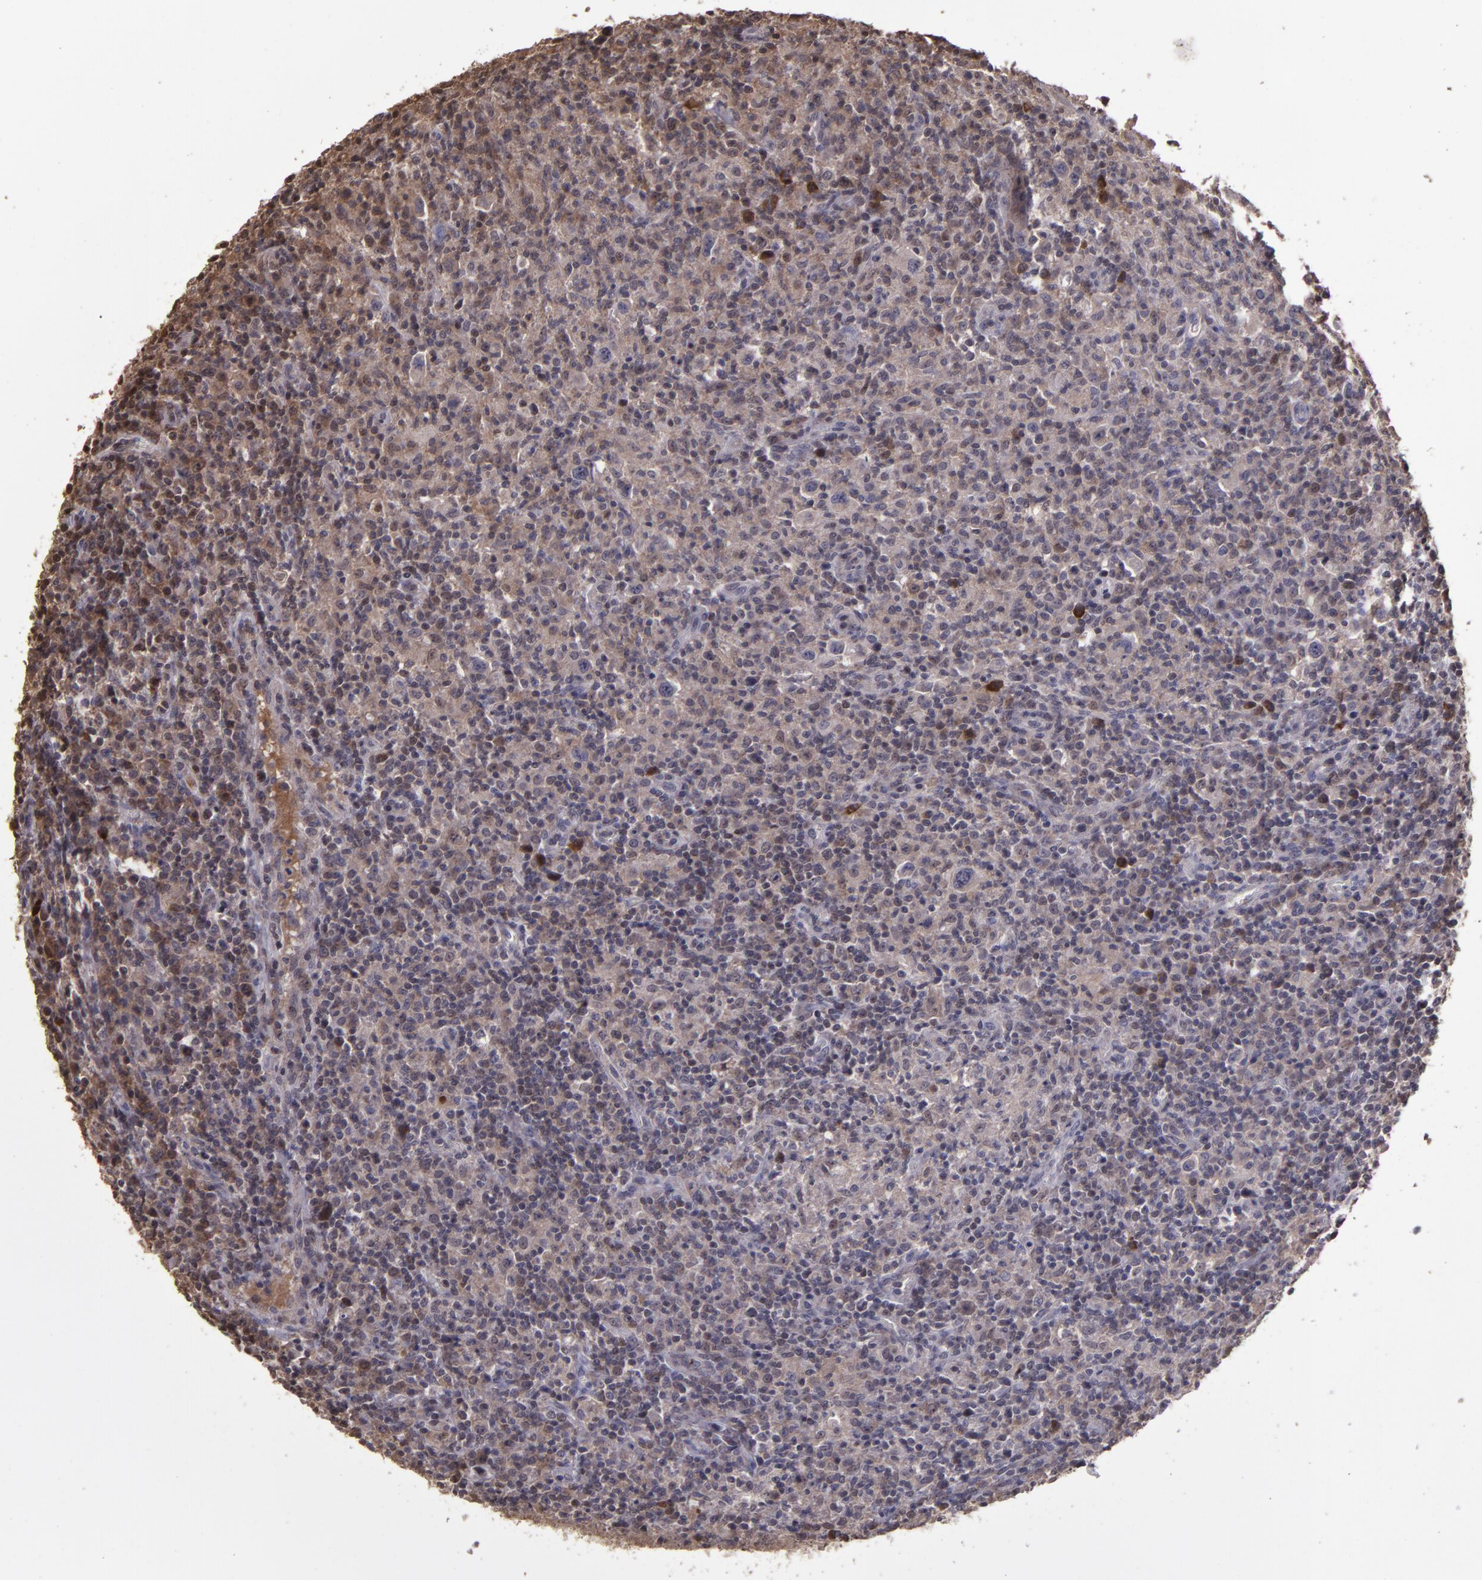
{"staining": {"intensity": "weak", "quantity": "25%-75%", "location": "cytoplasmic/membranous"}, "tissue": "lymphoma", "cell_type": "Tumor cells", "image_type": "cancer", "snomed": [{"axis": "morphology", "description": "Hodgkin's disease, NOS"}, {"axis": "topography", "description": "Lymph node"}], "caption": "Hodgkin's disease stained with IHC demonstrates weak cytoplasmic/membranous staining in approximately 25%-75% of tumor cells.", "gene": "SERPINF2", "patient": {"sex": "male", "age": 65}}